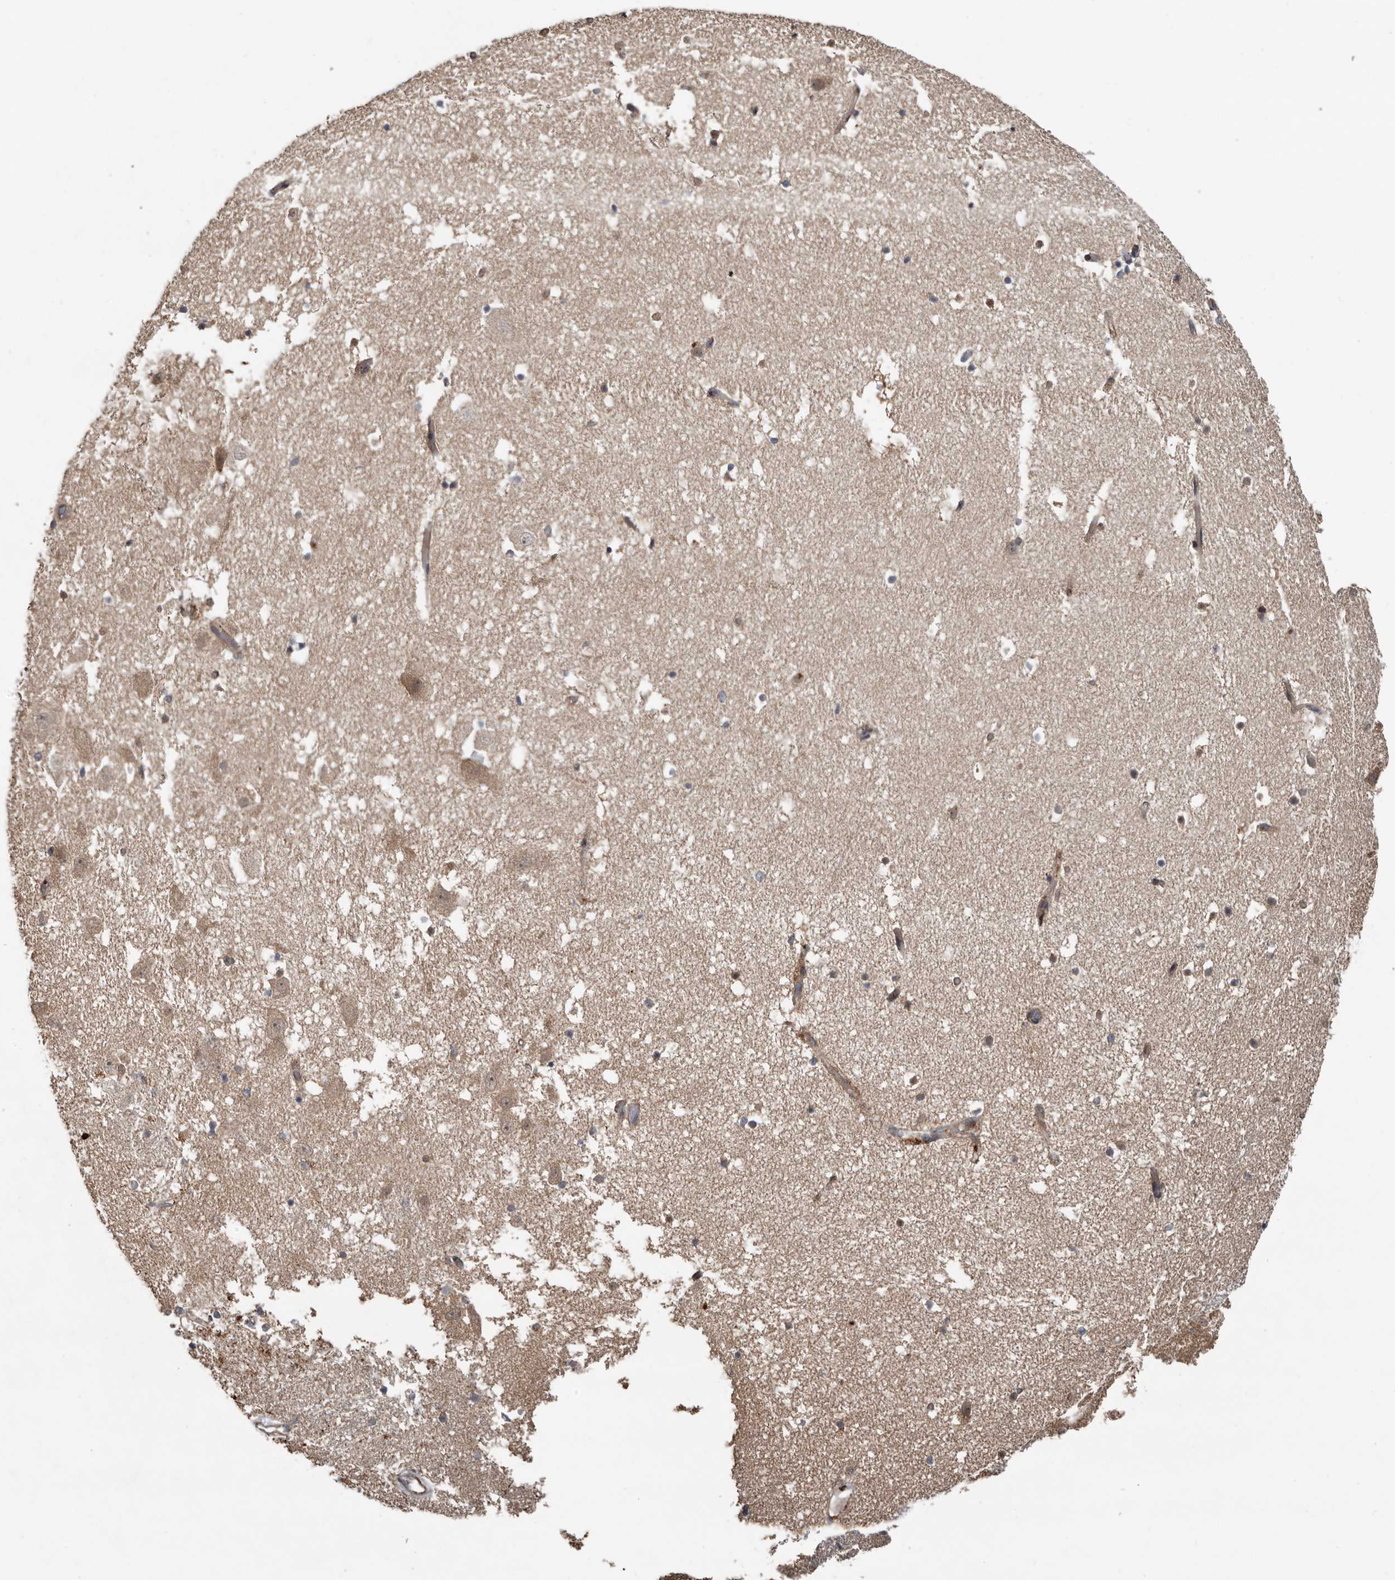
{"staining": {"intensity": "weak", "quantity": "25%-75%", "location": "cytoplasmic/membranous"}, "tissue": "hippocampus", "cell_type": "Glial cells", "image_type": "normal", "snomed": [{"axis": "morphology", "description": "Normal tissue, NOS"}, {"axis": "topography", "description": "Hippocampus"}], "caption": "Immunohistochemistry staining of benign hippocampus, which demonstrates low levels of weak cytoplasmic/membranous staining in about 25%-75% of glial cells indicating weak cytoplasmic/membranous protein positivity. The staining was performed using DAB (brown) for protein detection and nuclei were counterstained in hematoxylin (blue).", "gene": "DNAJB4", "patient": {"sex": "female", "age": 52}}